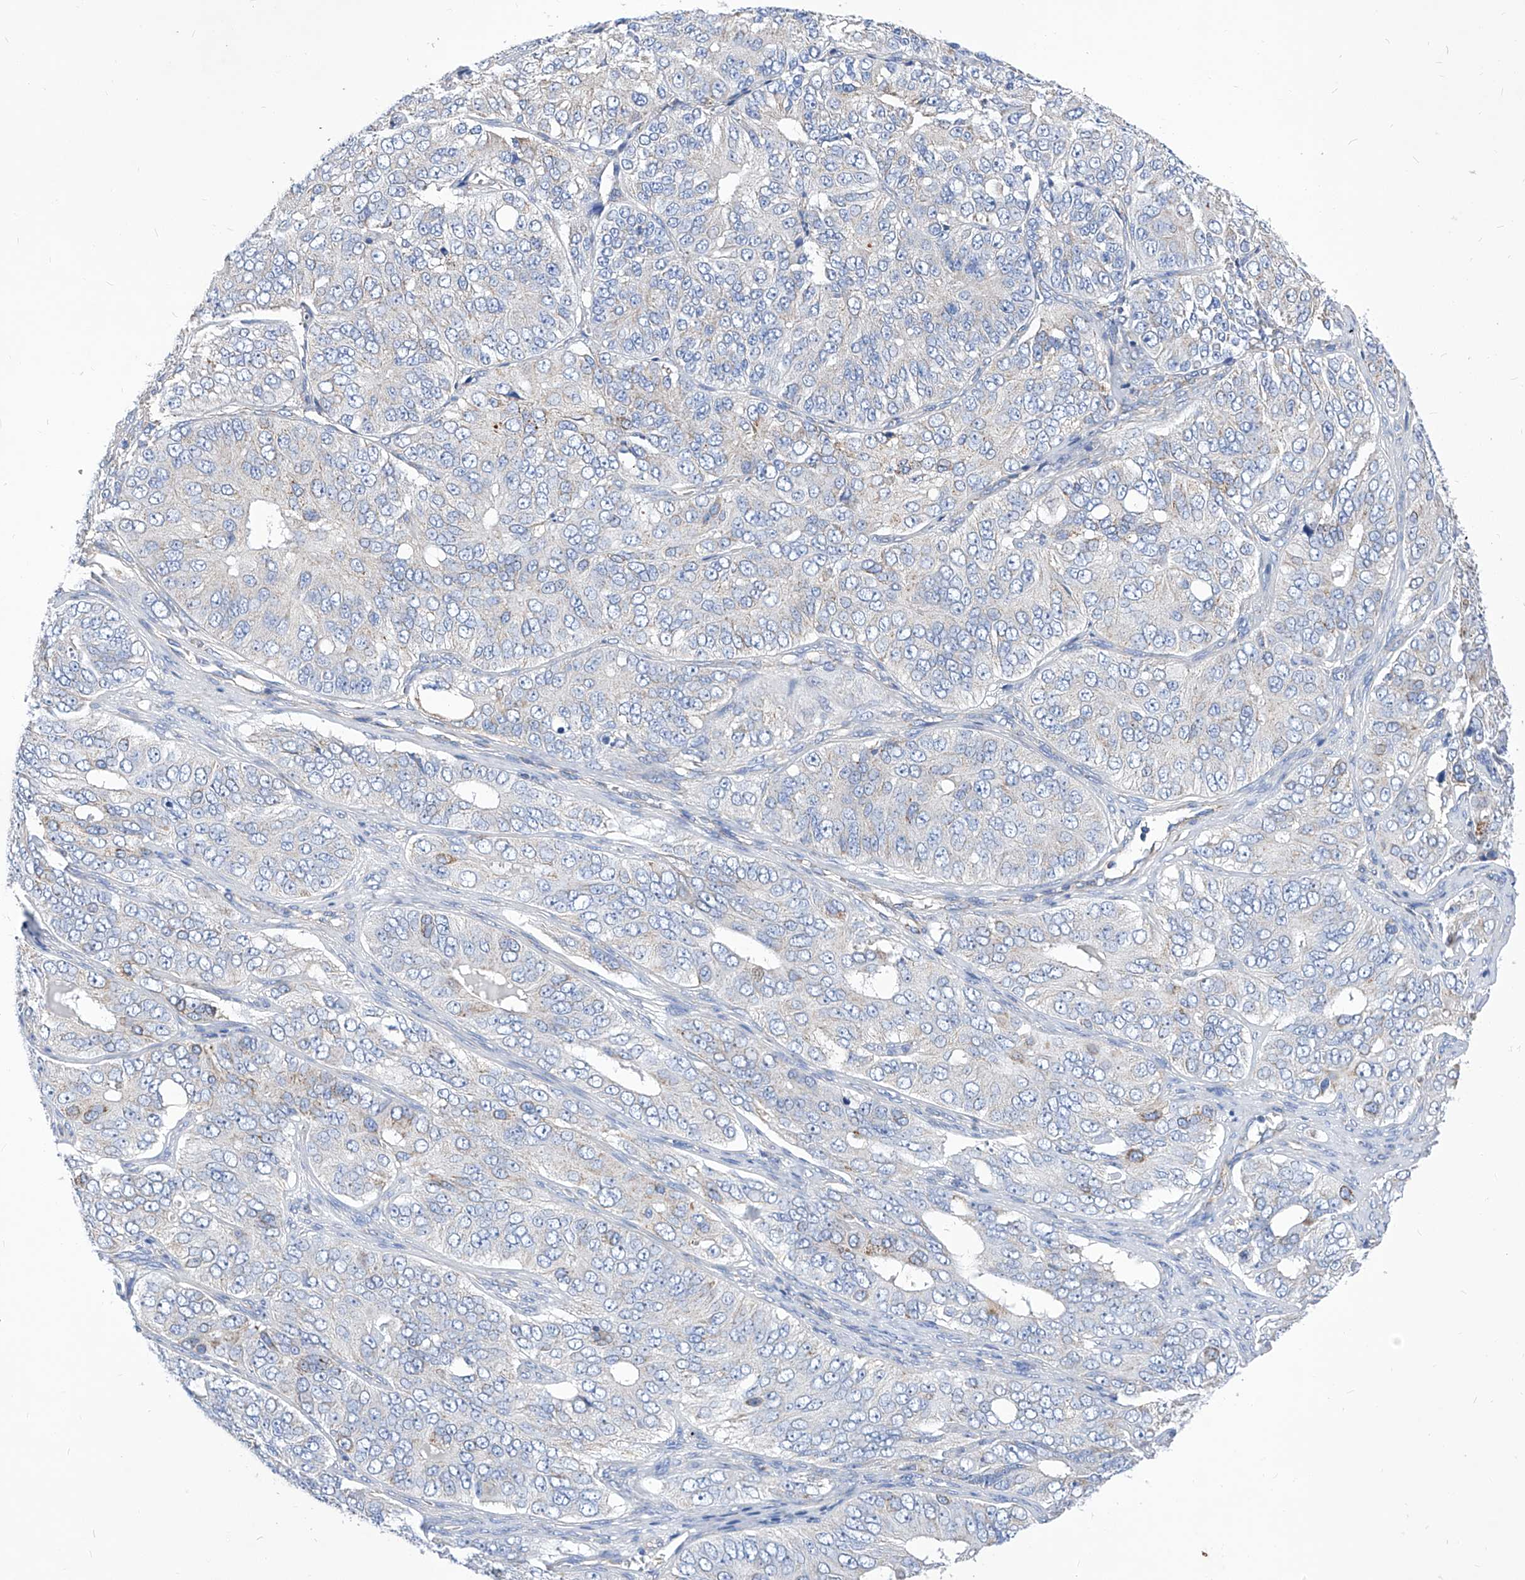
{"staining": {"intensity": "negative", "quantity": "none", "location": "none"}, "tissue": "ovarian cancer", "cell_type": "Tumor cells", "image_type": "cancer", "snomed": [{"axis": "morphology", "description": "Carcinoma, endometroid"}, {"axis": "topography", "description": "Ovary"}], "caption": "High power microscopy micrograph of an immunohistochemistry image of endometroid carcinoma (ovarian), revealing no significant staining in tumor cells.", "gene": "HRNR", "patient": {"sex": "female", "age": 51}}